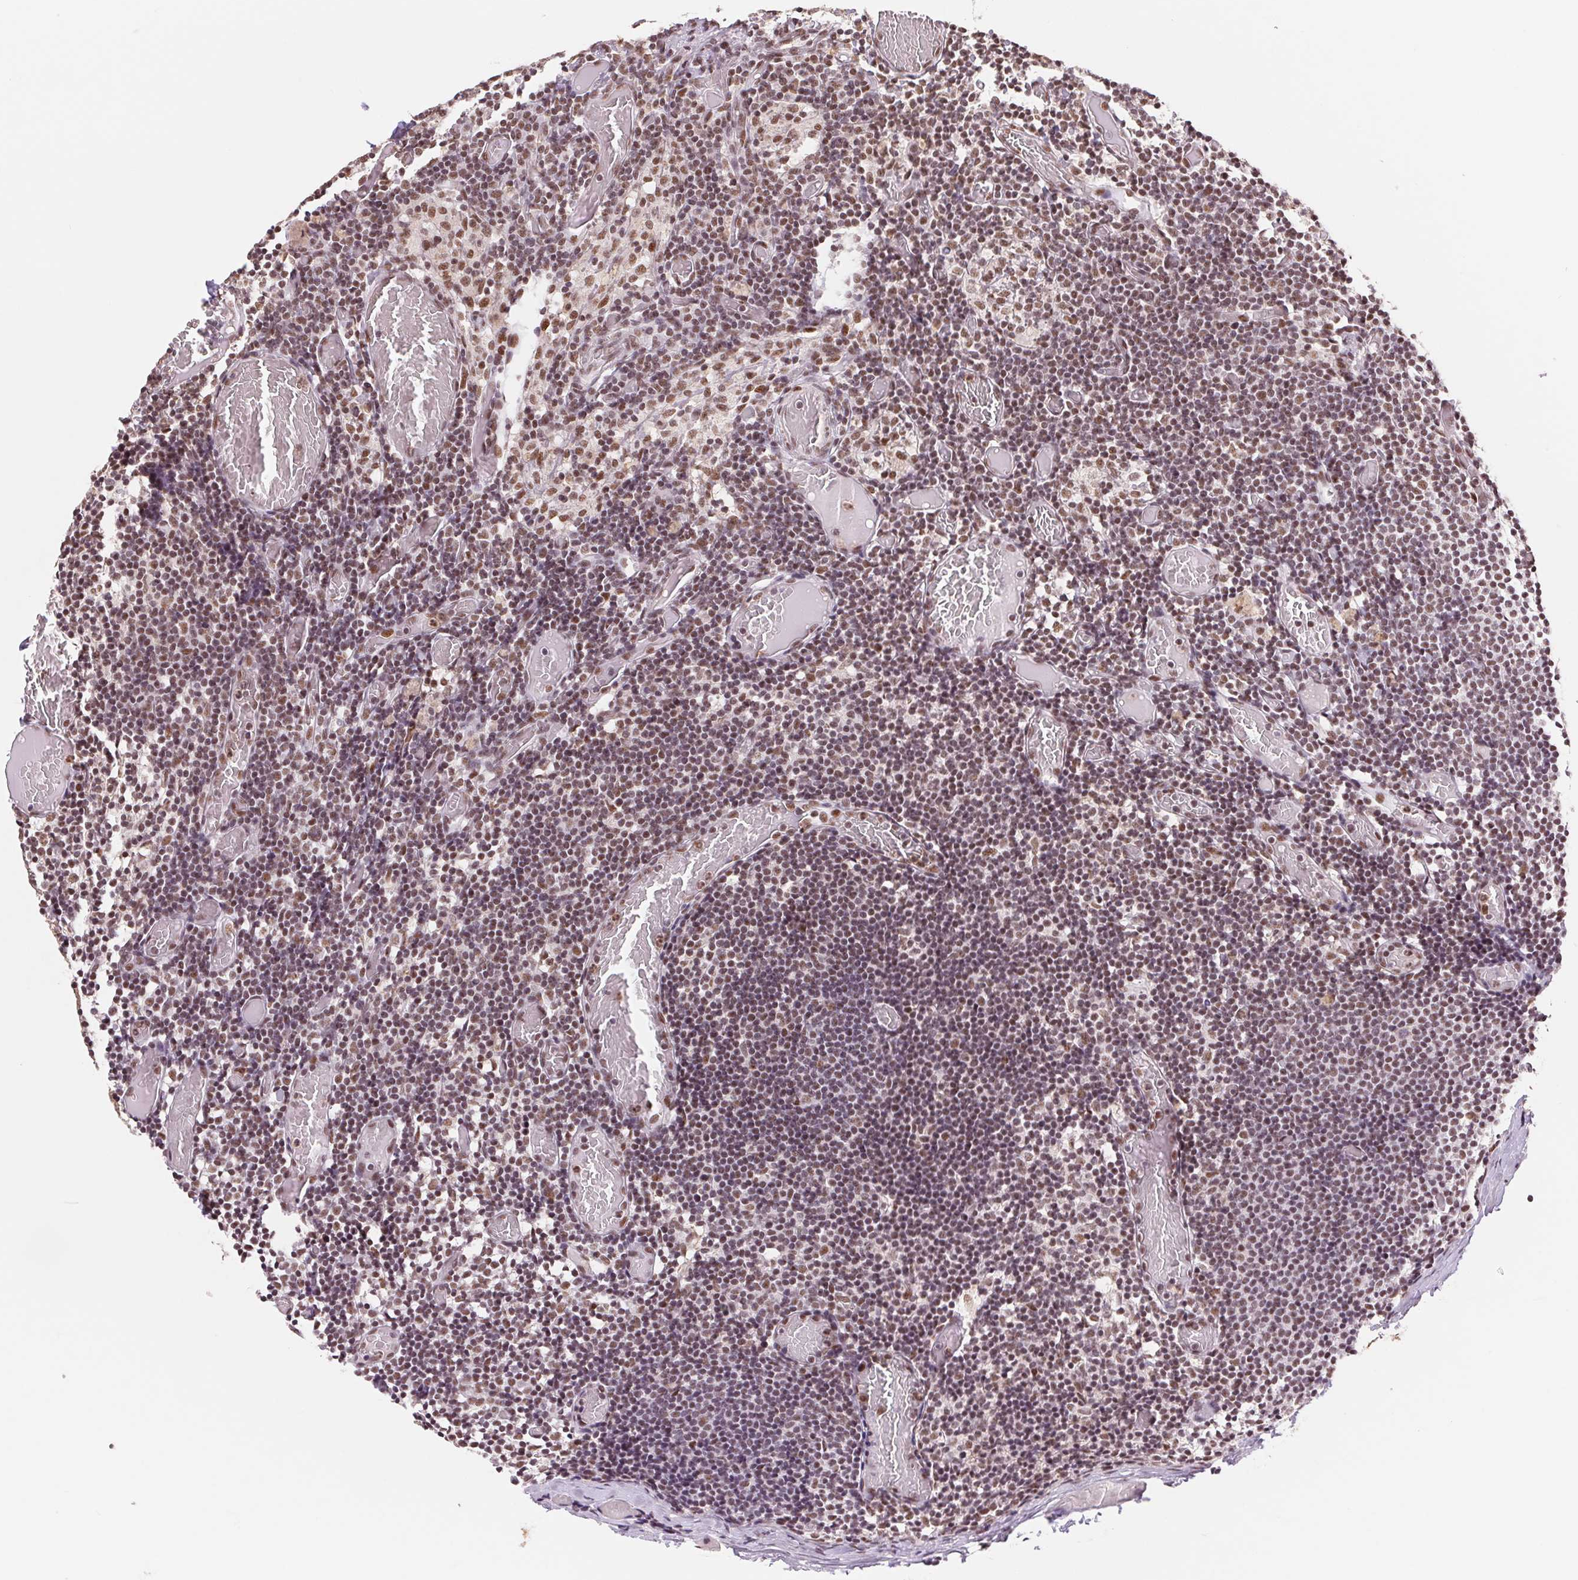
{"staining": {"intensity": "weak", "quantity": "25%-75%", "location": "nuclear"}, "tissue": "lymph node", "cell_type": "Germinal center cells", "image_type": "normal", "snomed": [{"axis": "morphology", "description": "Normal tissue, NOS"}, {"axis": "topography", "description": "Lymph node"}], "caption": "IHC staining of normal lymph node, which shows low levels of weak nuclear positivity in about 25%-75% of germinal center cells indicating weak nuclear protein positivity. The staining was performed using DAB (3,3'-diaminobenzidine) (brown) for protein detection and nuclei were counterstained in hematoxylin (blue).", "gene": "SREK1", "patient": {"sex": "female", "age": 41}}